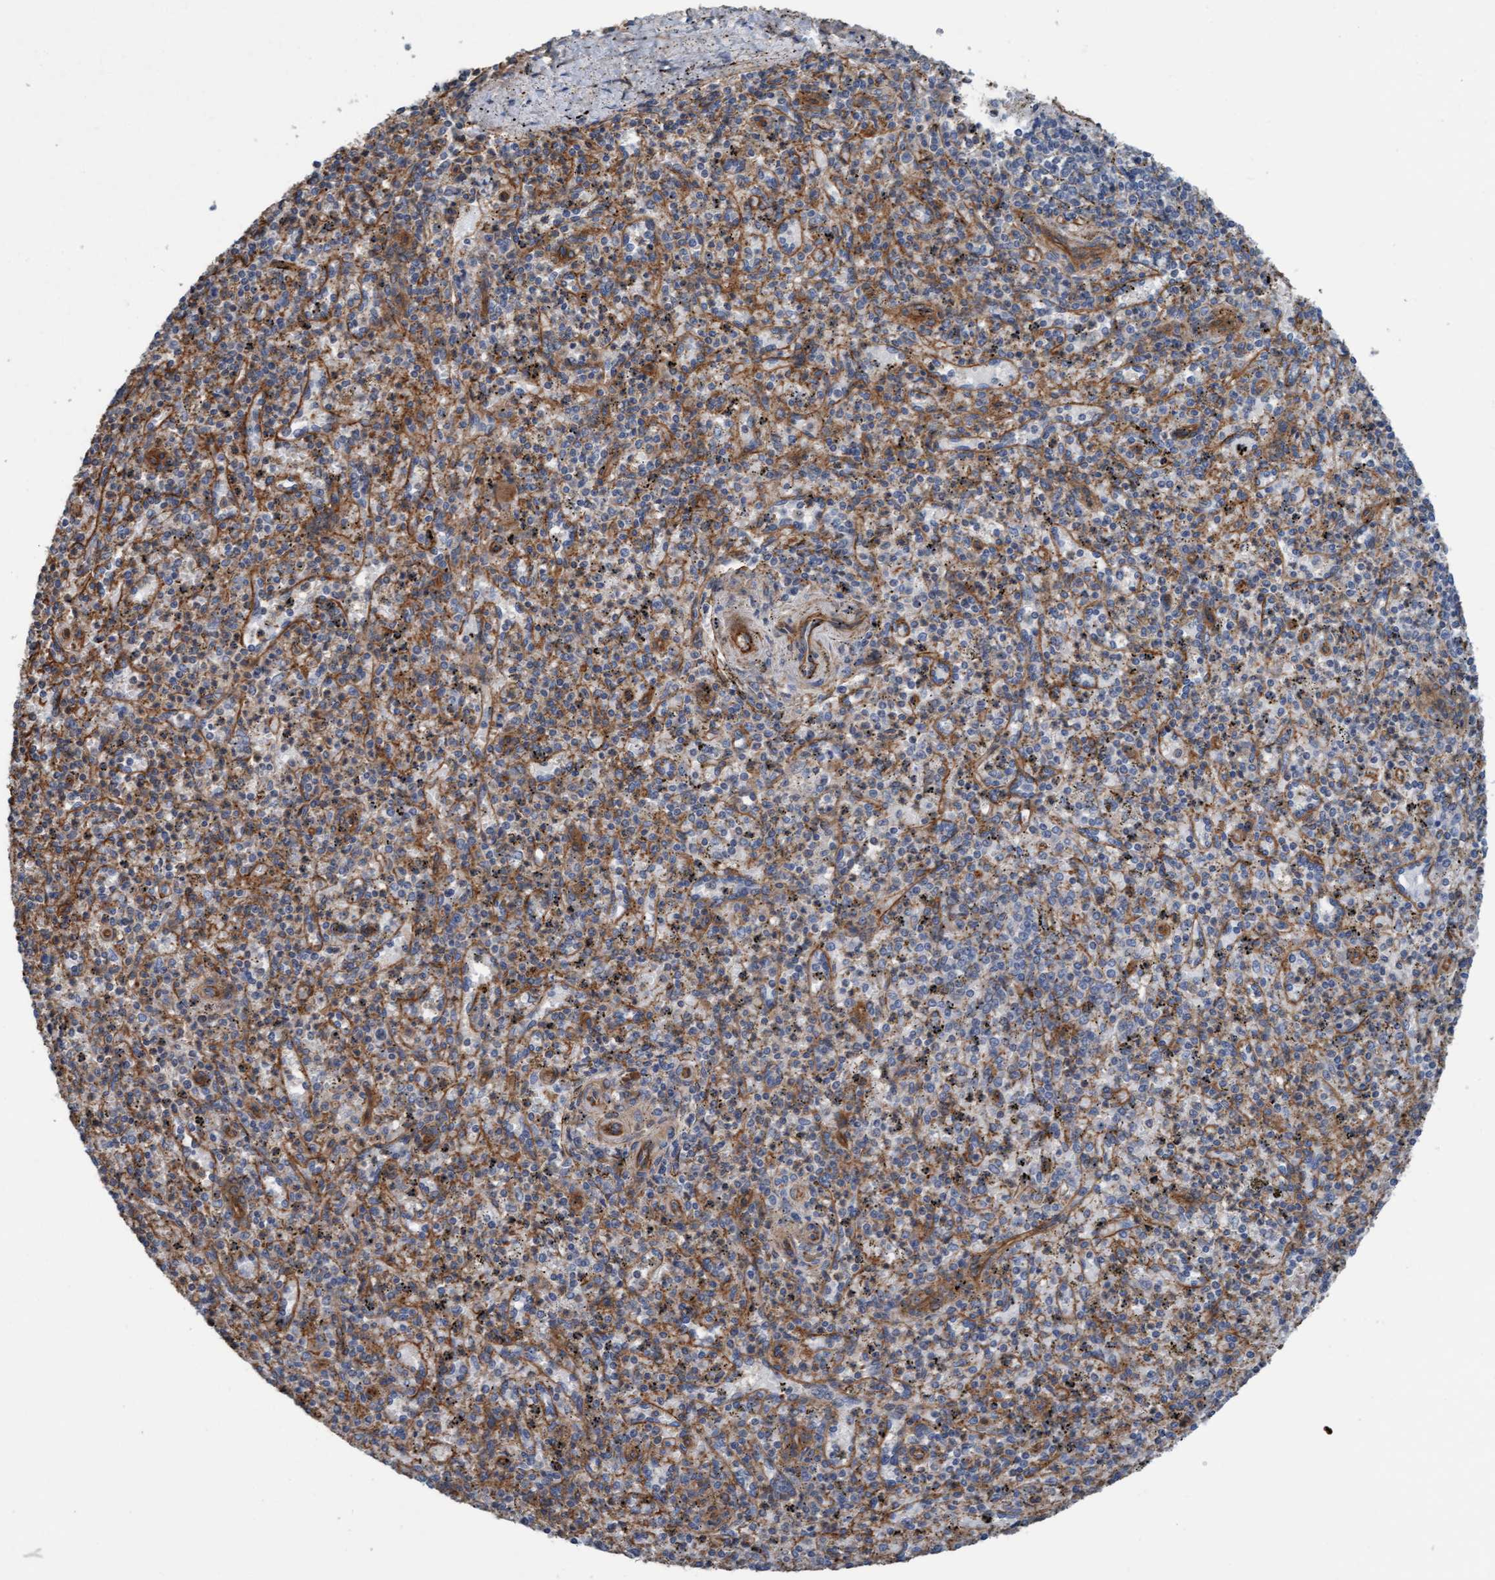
{"staining": {"intensity": "moderate", "quantity": "25%-75%", "location": "cytoplasmic/membranous"}, "tissue": "spleen", "cell_type": "Cells in red pulp", "image_type": "normal", "snomed": [{"axis": "morphology", "description": "Normal tissue, NOS"}, {"axis": "topography", "description": "Spleen"}], "caption": "DAB (3,3'-diaminobenzidine) immunohistochemical staining of normal spleen displays moderate cytoplasmic/membranous protein positivity in about 25%-75% of cells in red pulp.", "gene": "STXBP4", "patient": {"sex": "male", "age": 72}}